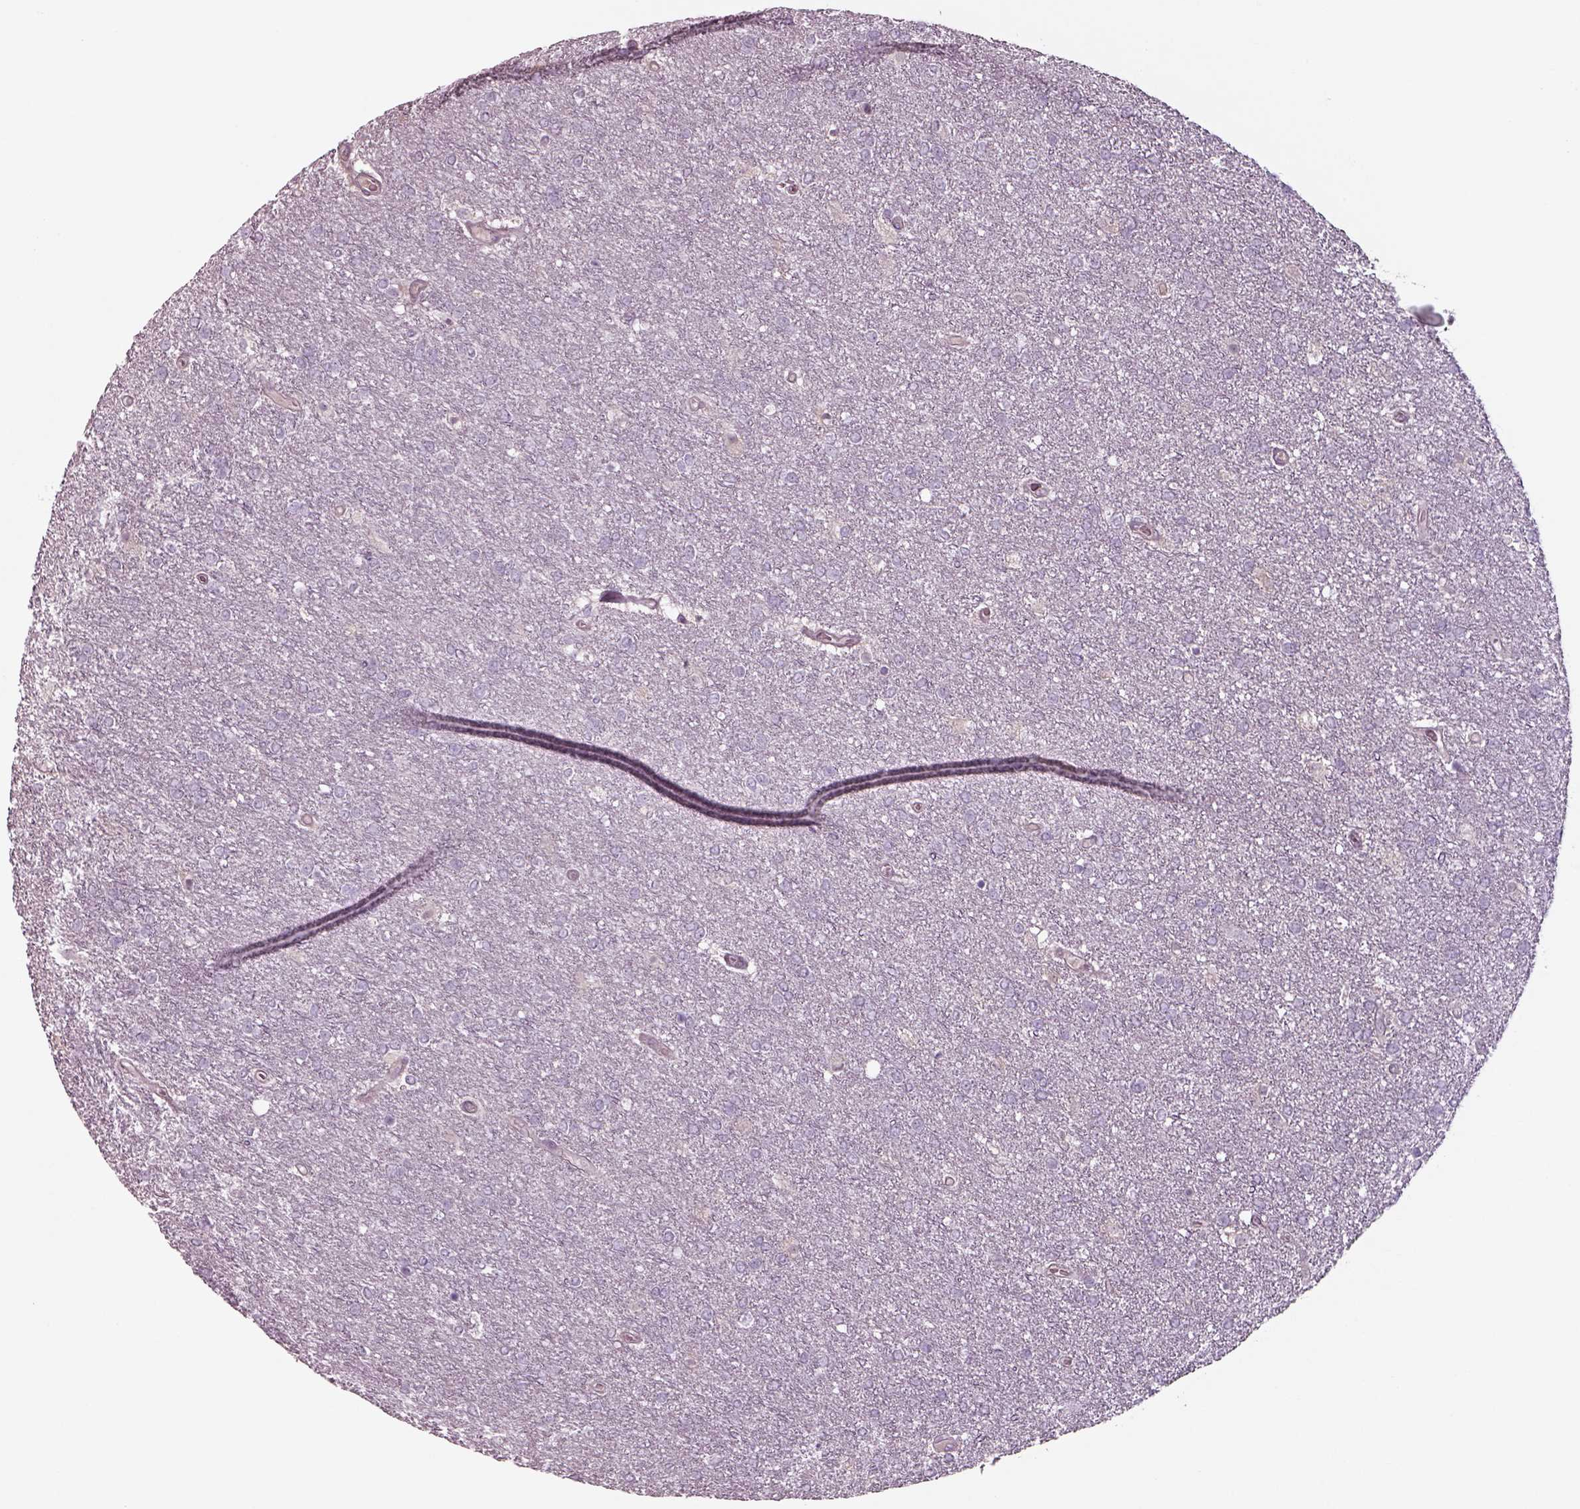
{"staining": {"intensity": "negative", "quantity": "none", "location": "none"}, "tissue": "glioma", "cell_type": "Tumor cells", "image_type": "cancer", "snomed": [{"axis": "morphology", "description": "Glioma, malignant, High grade"}, {"axis": "topography", "description": "Brain"}], "caption": "Tumor cells are negative for brown protein staining in malignant glioma (high-grade).", "gene": "SEPTIN14", "patient": {"sex": "female", "age": 61}}